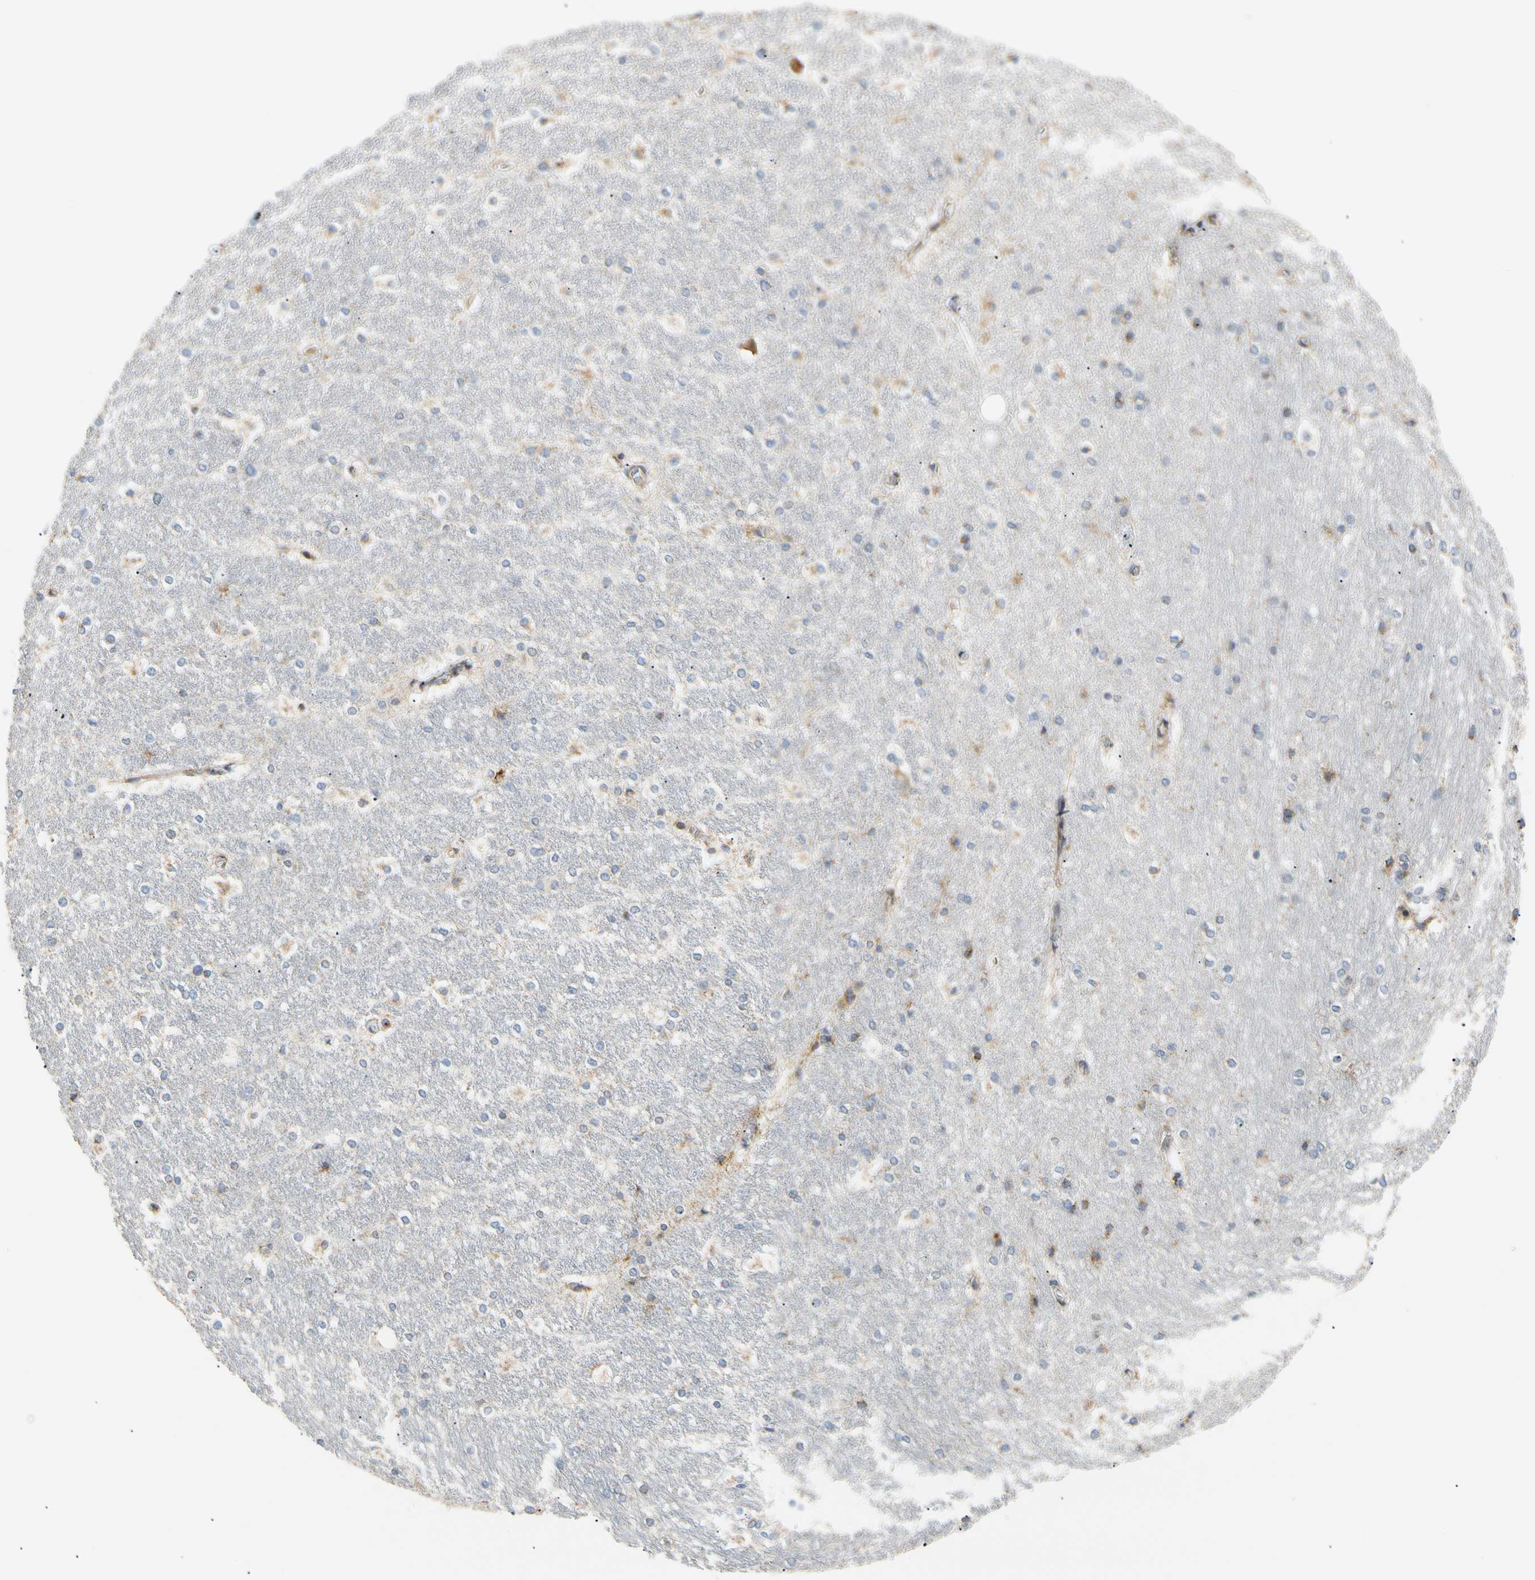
{"staining": {"intensity": "negative", "quantity": "none", "location": "none"}, "tissue": "hippocampus", "cell_type": "Glial cells", "image_type": "normal", "snomed": [{"axis": "morphology", "description": "Normal tissue, NOS"}, {"axis": "topography", "description": "Hippocampus"}], "caption": "Immunohistochemistry (IHC) of benign human hippocampus shows no expression in glial cells. The staining is performed using DAB brown chromogen with nuclei counter-stained in using hematoxylin.", "gene": "PLGRKT", "patient": {"sex": "female", "age": 19}}